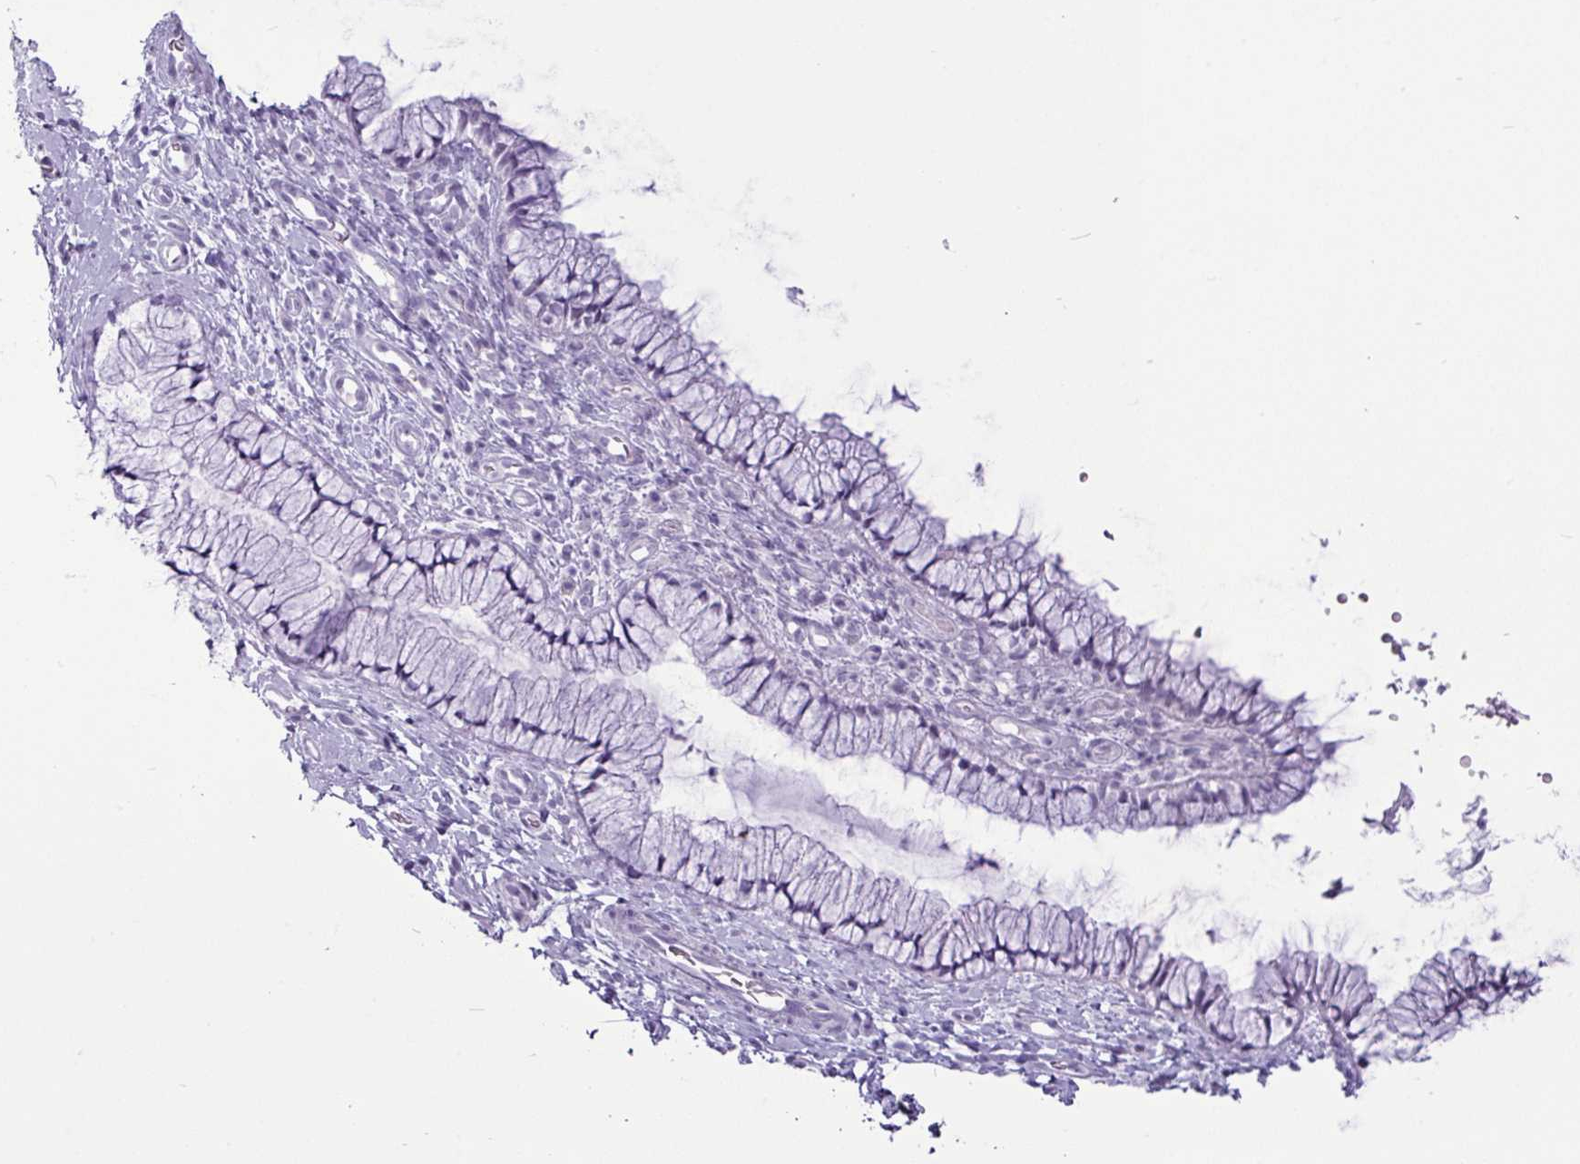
{"staining": {"intensity": "negative", "quantity": "none", "location": "none"}, "tissue": "cervix", "cell_type": "Glandular cells", "image_type": "normal", "snomed": [{"axis": "morphology", "description": "Normal tissue, NOS"}, {"axis": "topography", "description": "Cervix"}], "caption": "This is an IHC photomicrograph of benign cervix. There is no staining in glandular cells.", "gene": "AMY2A", "patient": {"sex": "female", "age": 36}}